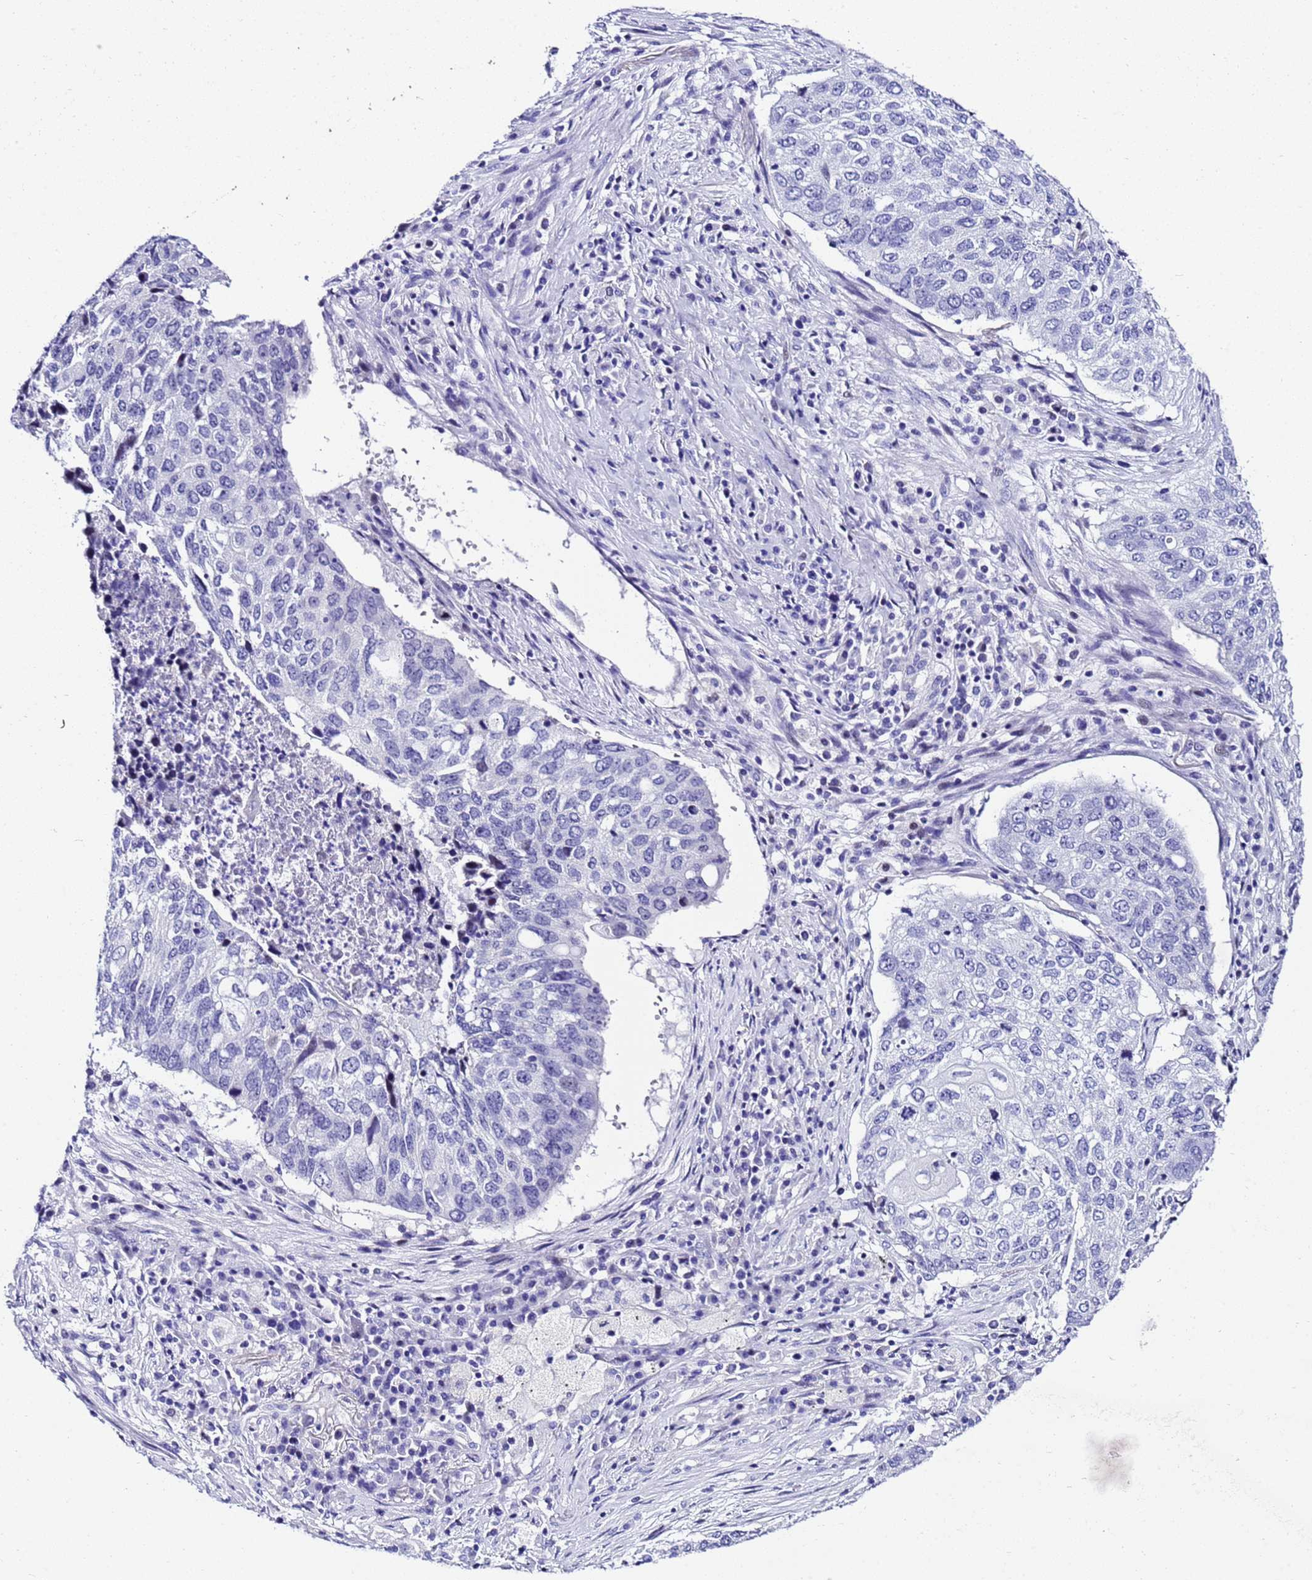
{"staining": {"intensity": "negative", "quantity": "none", "location": "none"}, "tissue": "lung cancer", "cell_type": "Tumor cells", "image_type": "cancer", "snomed": [{"axis": "morphology", "description": "Squamous cell carcinoma, NOS"}, {"axis": "topography", "description": "Lung"}], "caption": "Immunohistochemical staining of lung squamous cell carcinoma displays no significant staining in tumor cells.", "gene": "ZNF417", "patient": {"sex": "female", "age": 63}}